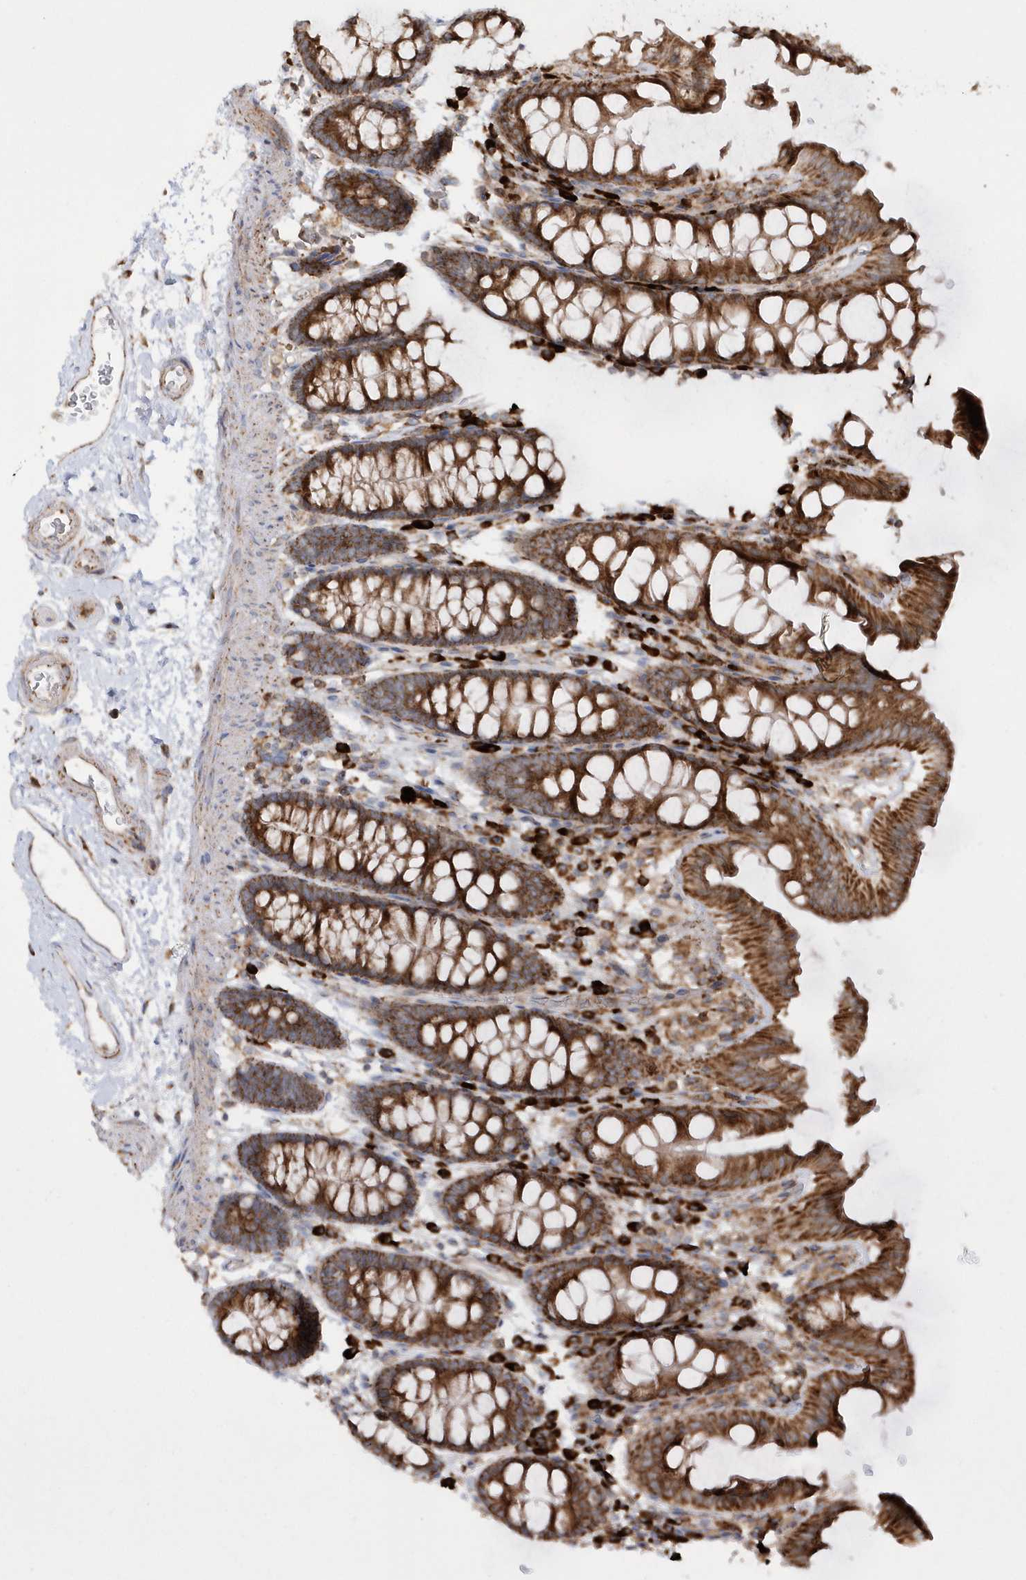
{"staining": {"intensity": "moderate", "quantity": ">75%", "location": "cytoplasmic/membranous"}, "tissue": "colon", "cell_type": "Endothelial cells", "image_type": "normal", "snomed": [{"axis": "morphology", "description": "Normal tissue, NOS"}, {"axis": "topography", "description": "Colon"}], "caption": "Protein expression analysis of unremarkable colon displays moderate cytoplasmic/membranous expression in approximately >75% of endothelial cells. The staining was performed using DAB to visualize the protein expression in brown, while the nuclei were stained in blue with hematoxylin (Magnification: 20x).", "gene": "SH3BP2", "patient": {"sex": "male", "age": 75}}